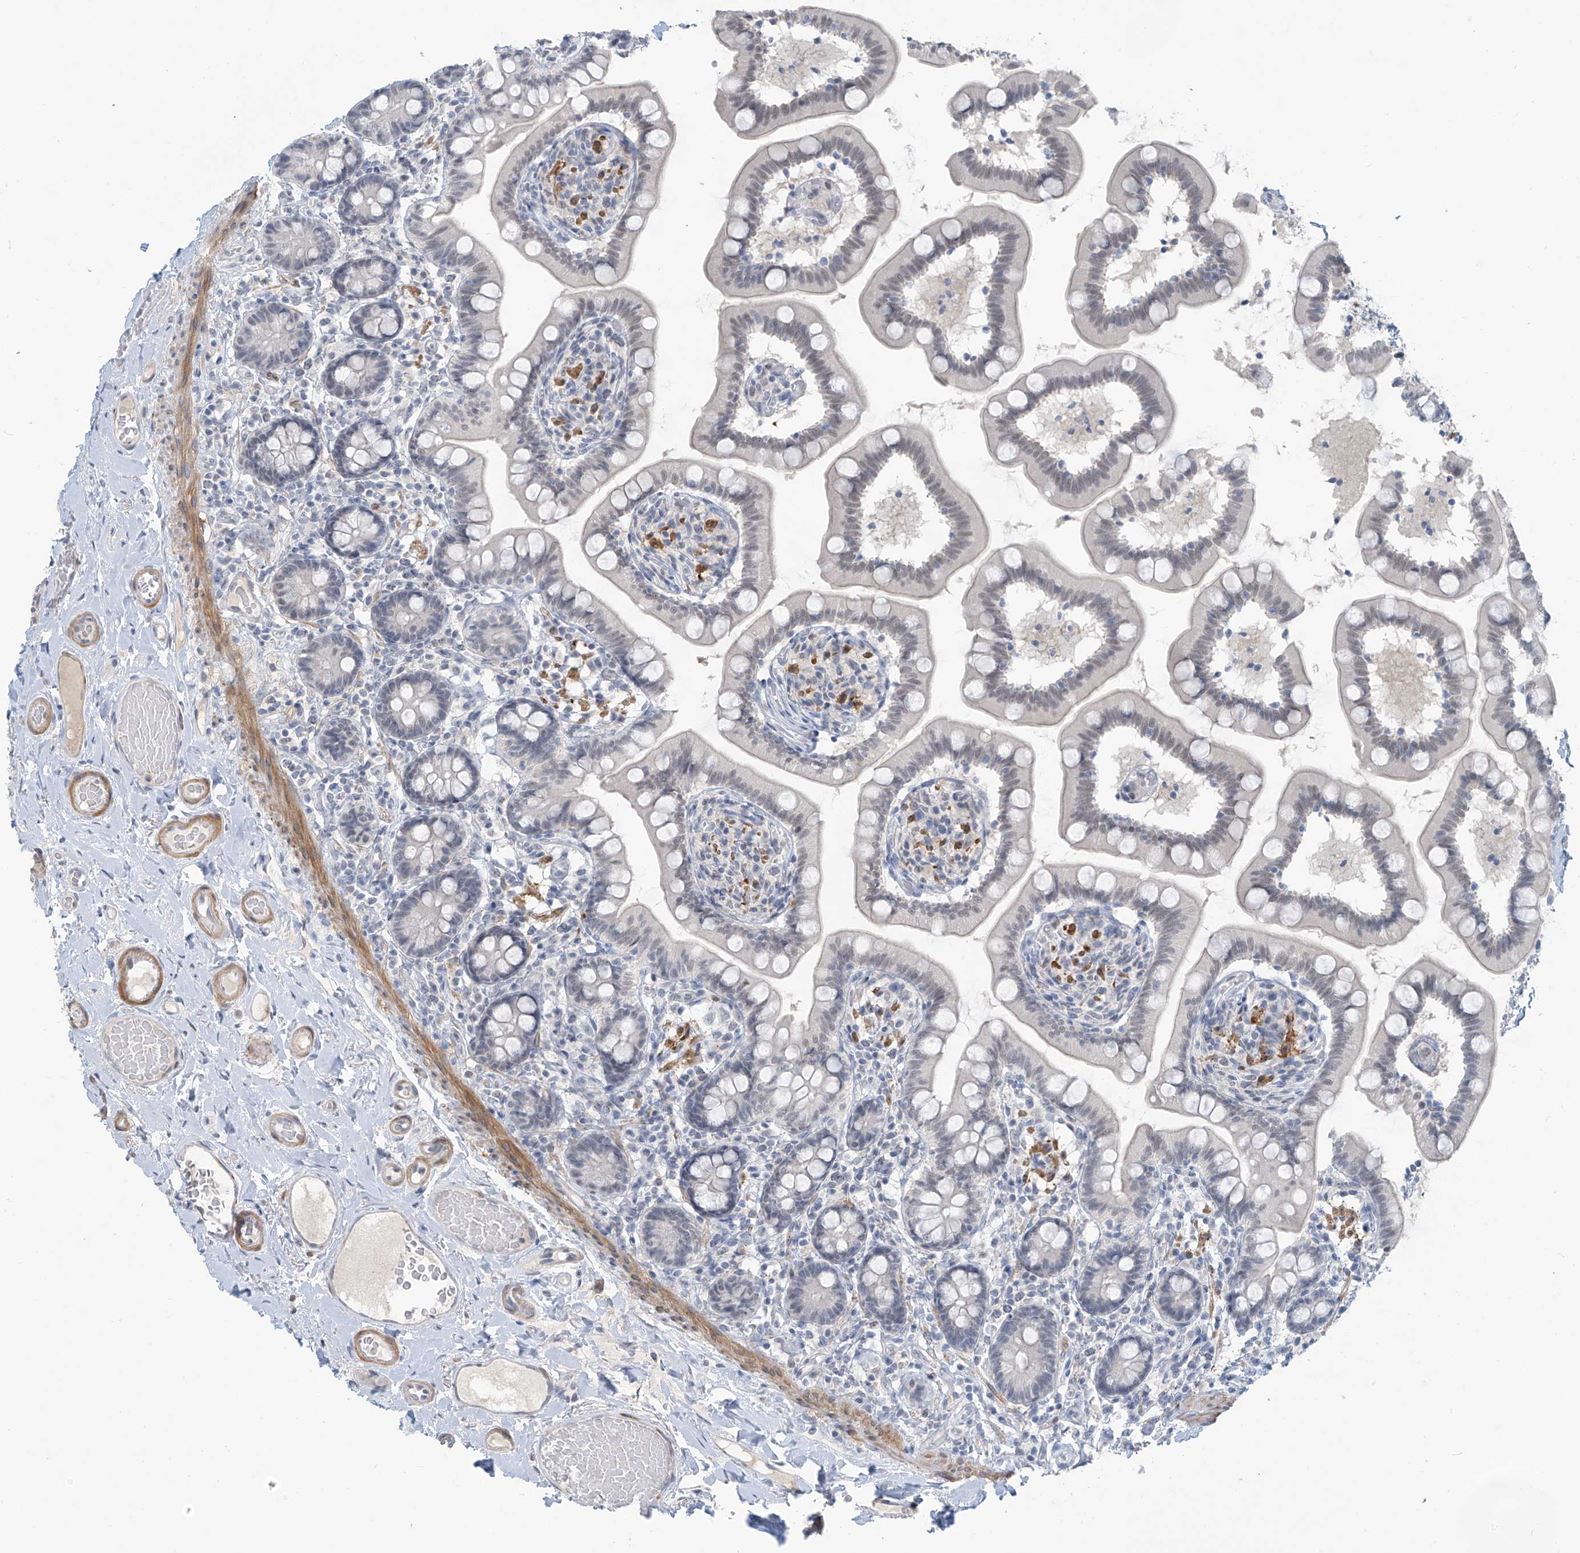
{"staining": {"intensity": "negative", "quantity": "none", "location": "none"}, "tissue": "small intestine", "cell_type": "Glandular cells", "image_type": "normal", "snomed": [{"axis": "morphology", "description": "Normal tissue, NOS"}, {"axis": "topography", "description": "Small intestine"}], "caption": "This is an immunohistochemistry photomicrograph of unremarkable human small intestine. There is no positivity in glandular cells.", "gene": "METAP1D", "patient": {"sex": "female", "age": 64}}